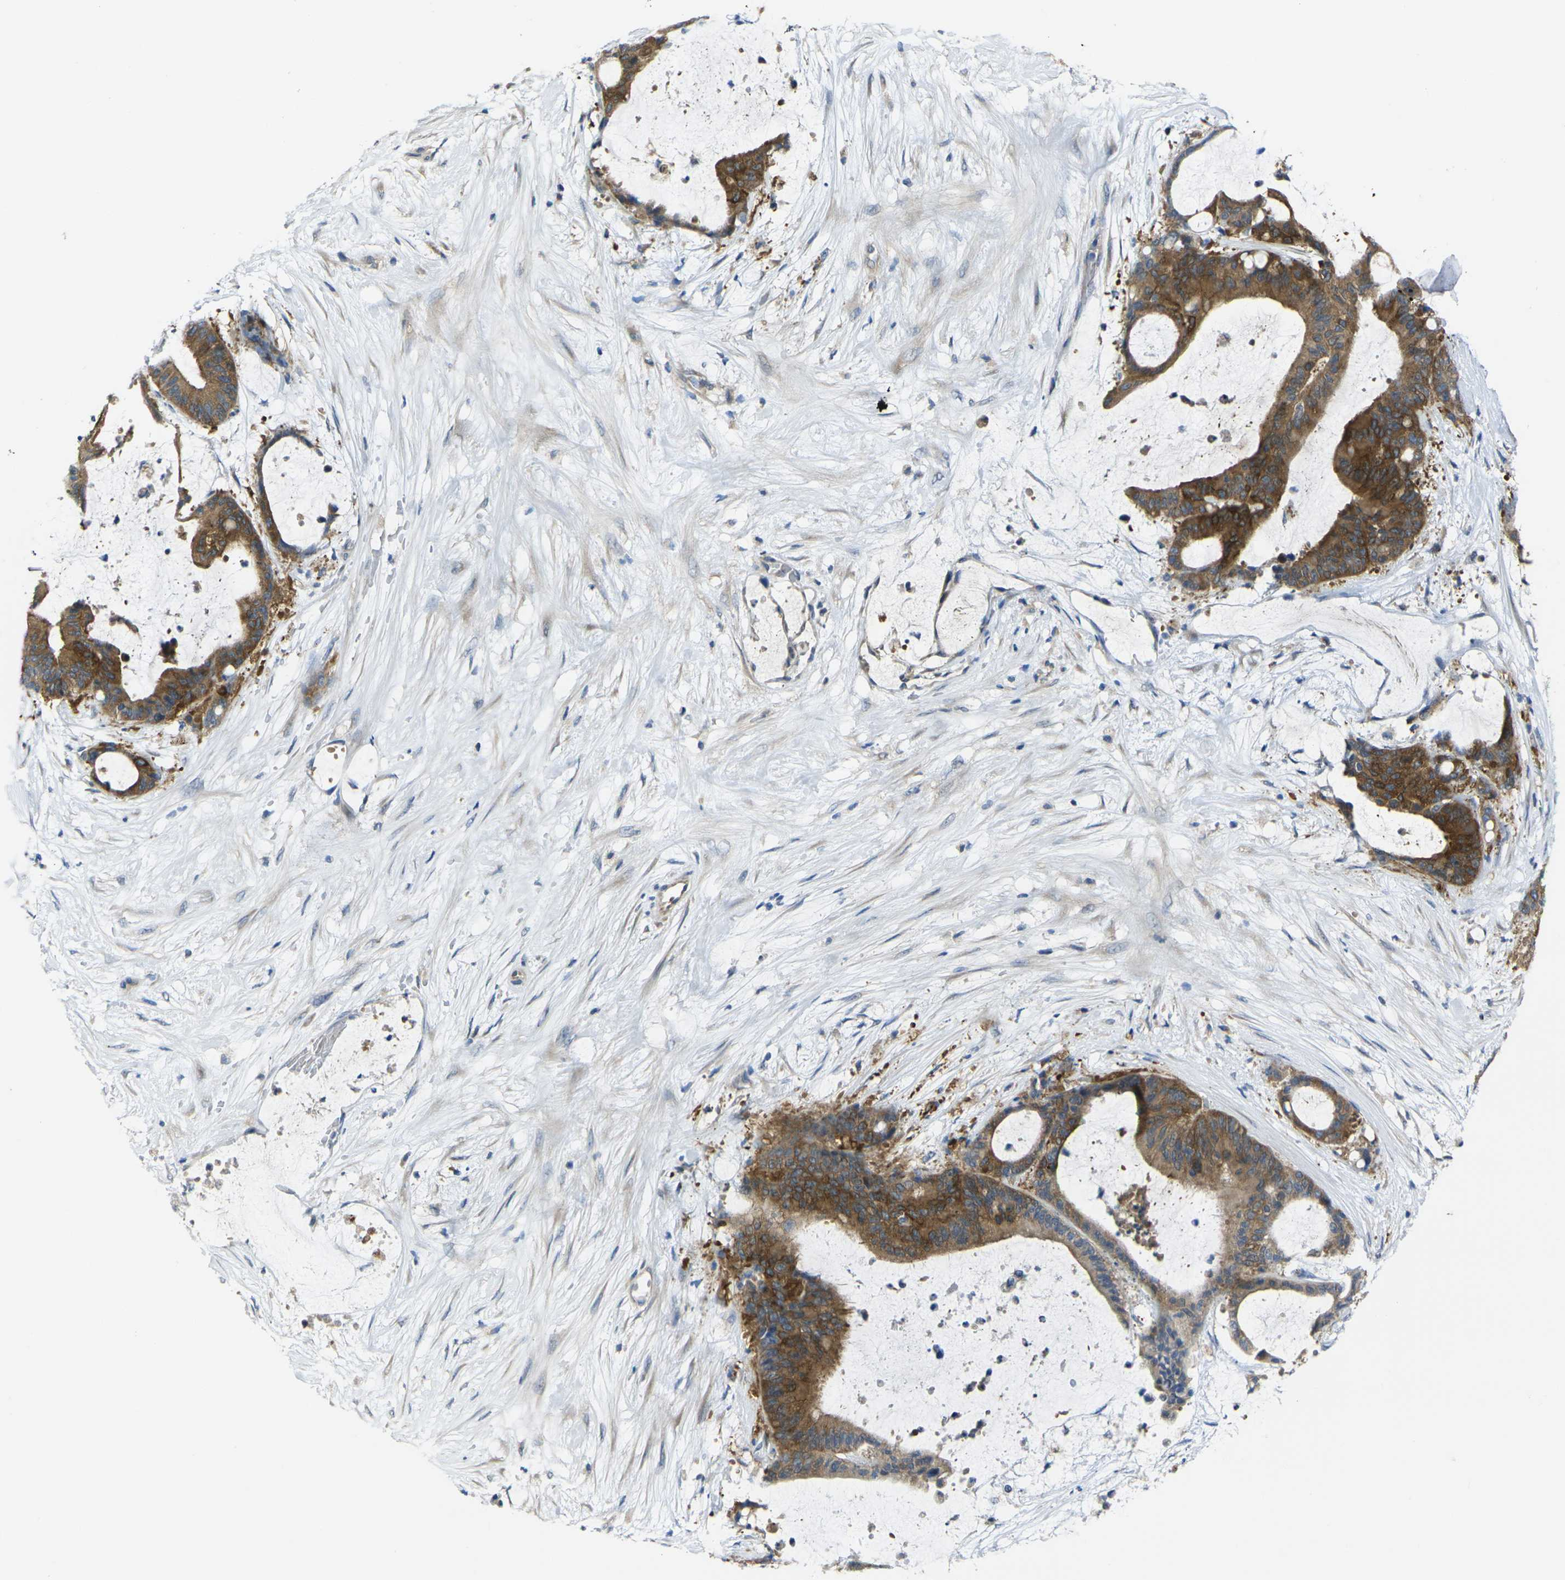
{"staining": {"intensity": "moderate", "quantity": ">75%", "location": "cytoplasmic/membranous"}, "tissue": "liver cancer", "cell_type": "Tumor cells", "image_type": "cancer", "snomed": [{"axis": "morphology", "description": "Cholangiocarcinoma"}, {"axis": "topography", "description": "Liver"}], "caption": "Moderate cytoplasmic/membranous expression is appreciated in approximately >75% of tumor cells in liver cancer. The protein of interest is stained brown, and the nuclei are stained in blue (DAB (3,3'-diaminobenzidine) IHC with brightfield microscopy, high magnification).", "gene": "GNA12", "patient": {"sex": "female", "age": 73}}